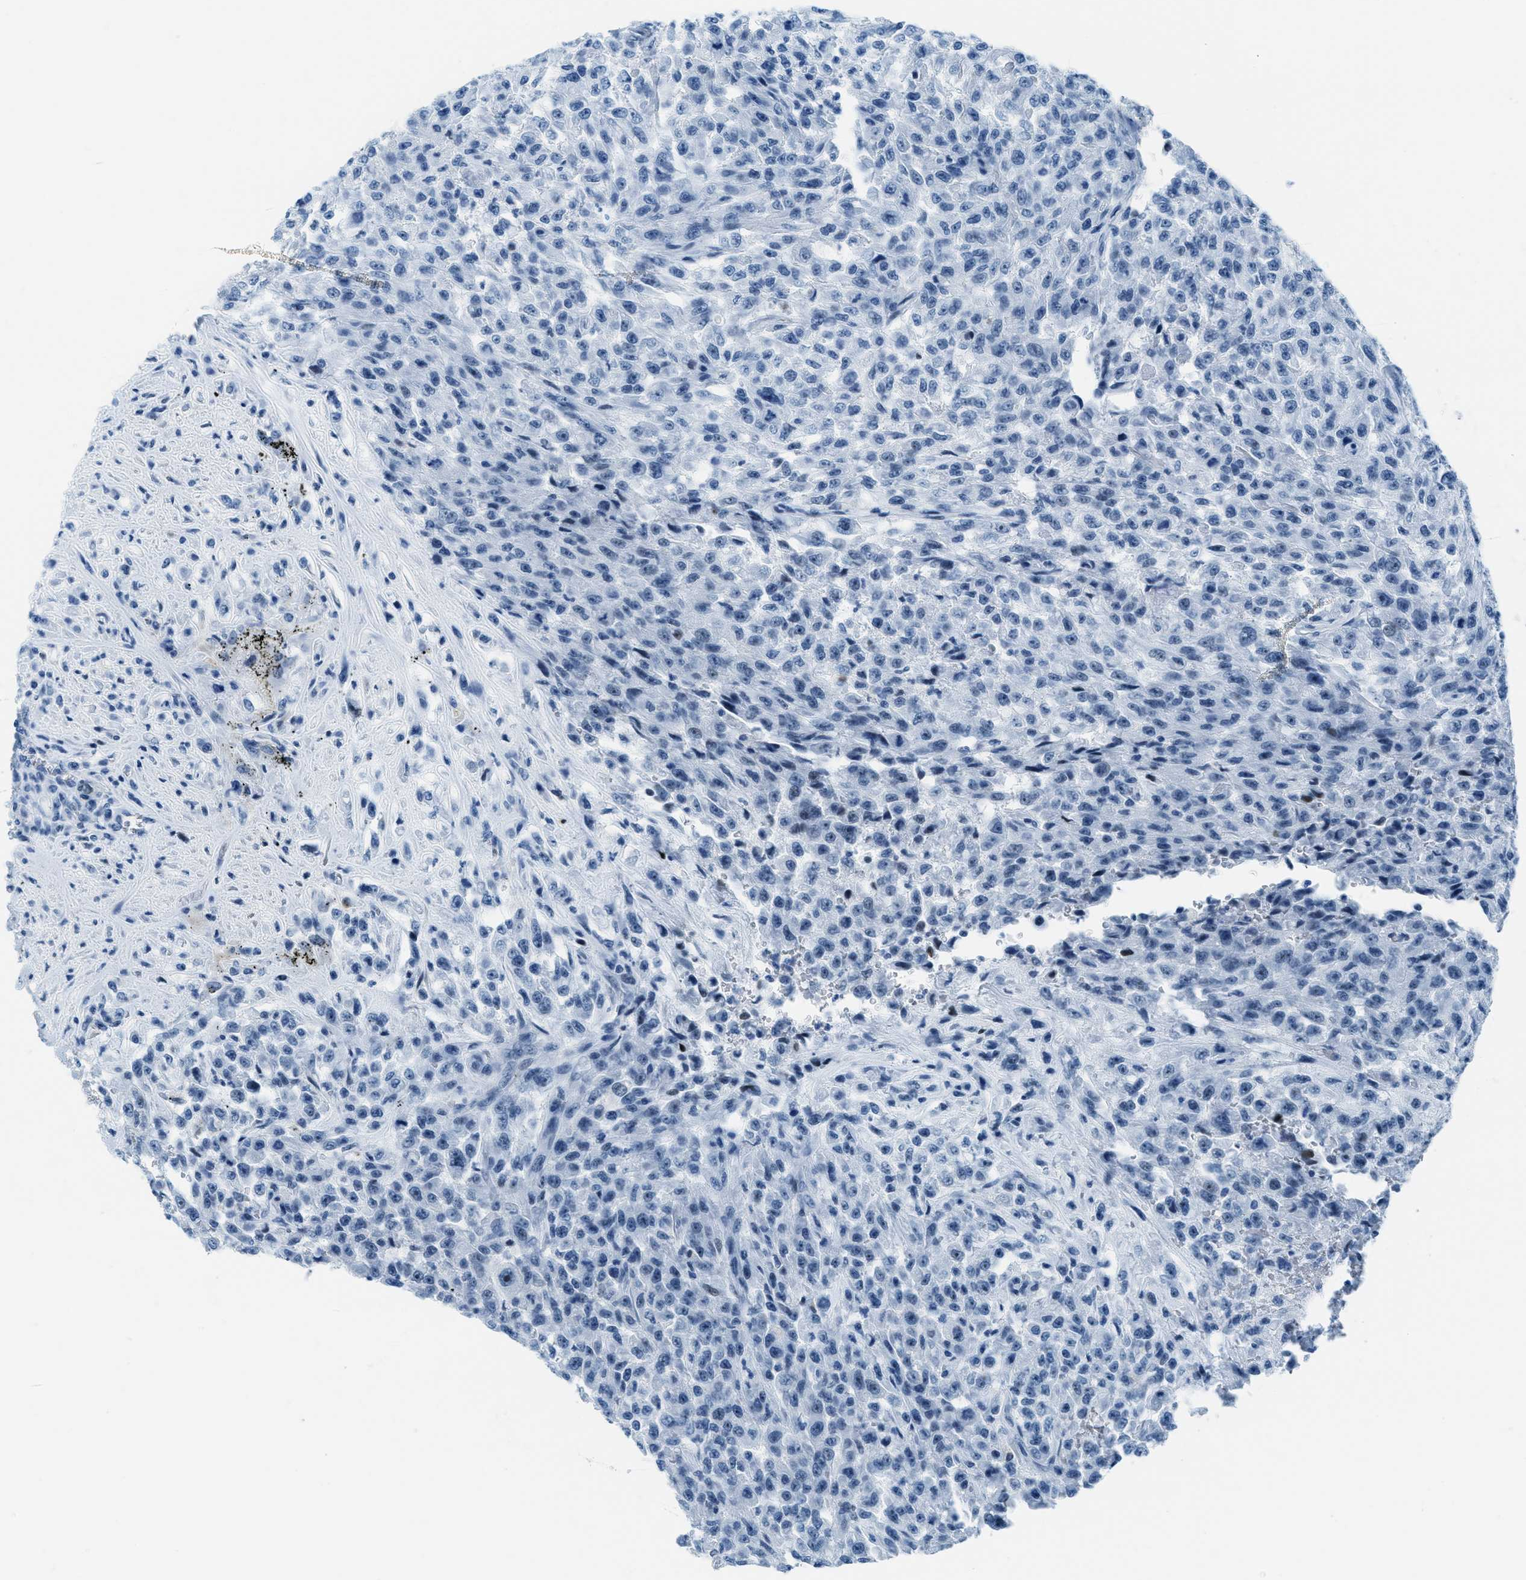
{"staining": {"intensity": "negative", "quantity": "none", "location": "none"}, "tissue": "urothelial cancer", "cell_type": "Tumor cells", "image_type": "cancer", "snomed": [{"axis": "morphology", "description": "Urothelial carcinoma, High grade"}, {"axis": "topography", "description": "Urinary bladder"}], "caption": "High power microscopy micrograph of an immunohistochemistry micrograph of urothelial cancer, revealing no significant staining in tumor cells. (DAB IHC visualized using brightfield microscopy, high magnification).", "gene": "PLA2G2A", "patient": {"sex": "male", "age": 46}}